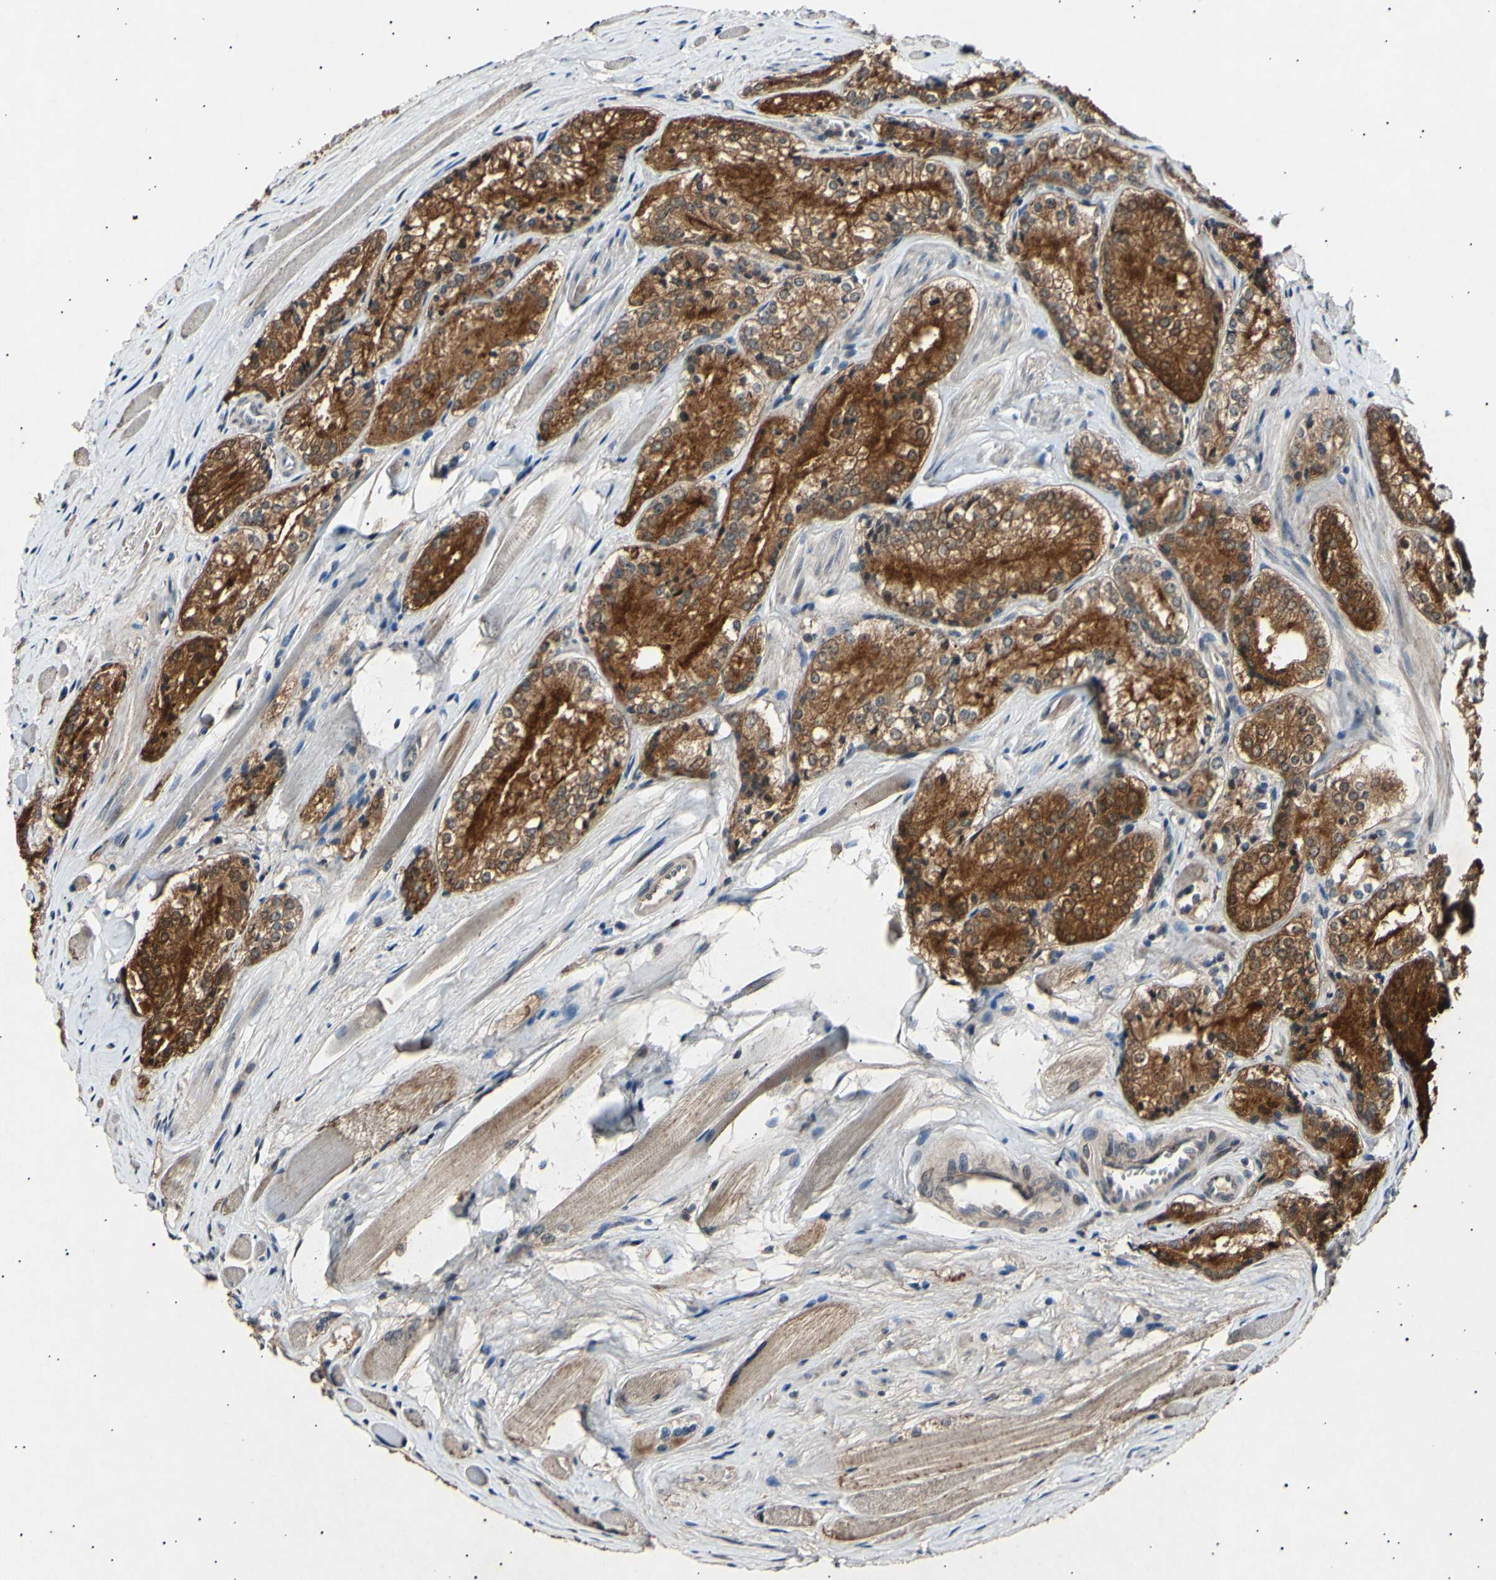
{"staining": {"intensity": "strong", "quantity": ">75%", "location": "cytoplasmic/membranous"}, "tissue": "prostate cancer", "cell_type": "Tumor cells", "image_type": "cancer", "snomed": [{"axis": "morphology", "description": "Adenocarcinoma, Low grade"}, {"axis": "topography", "description": "Prostate"}], "caption": "Strong cytoplasmic/membranous protein expression is appreciated in approximately >75% of tumor cells in prostate adenocarcinoma (low-grade).", "gene": "ADCY3", "patient": {"sex": "male", "age": 60}}